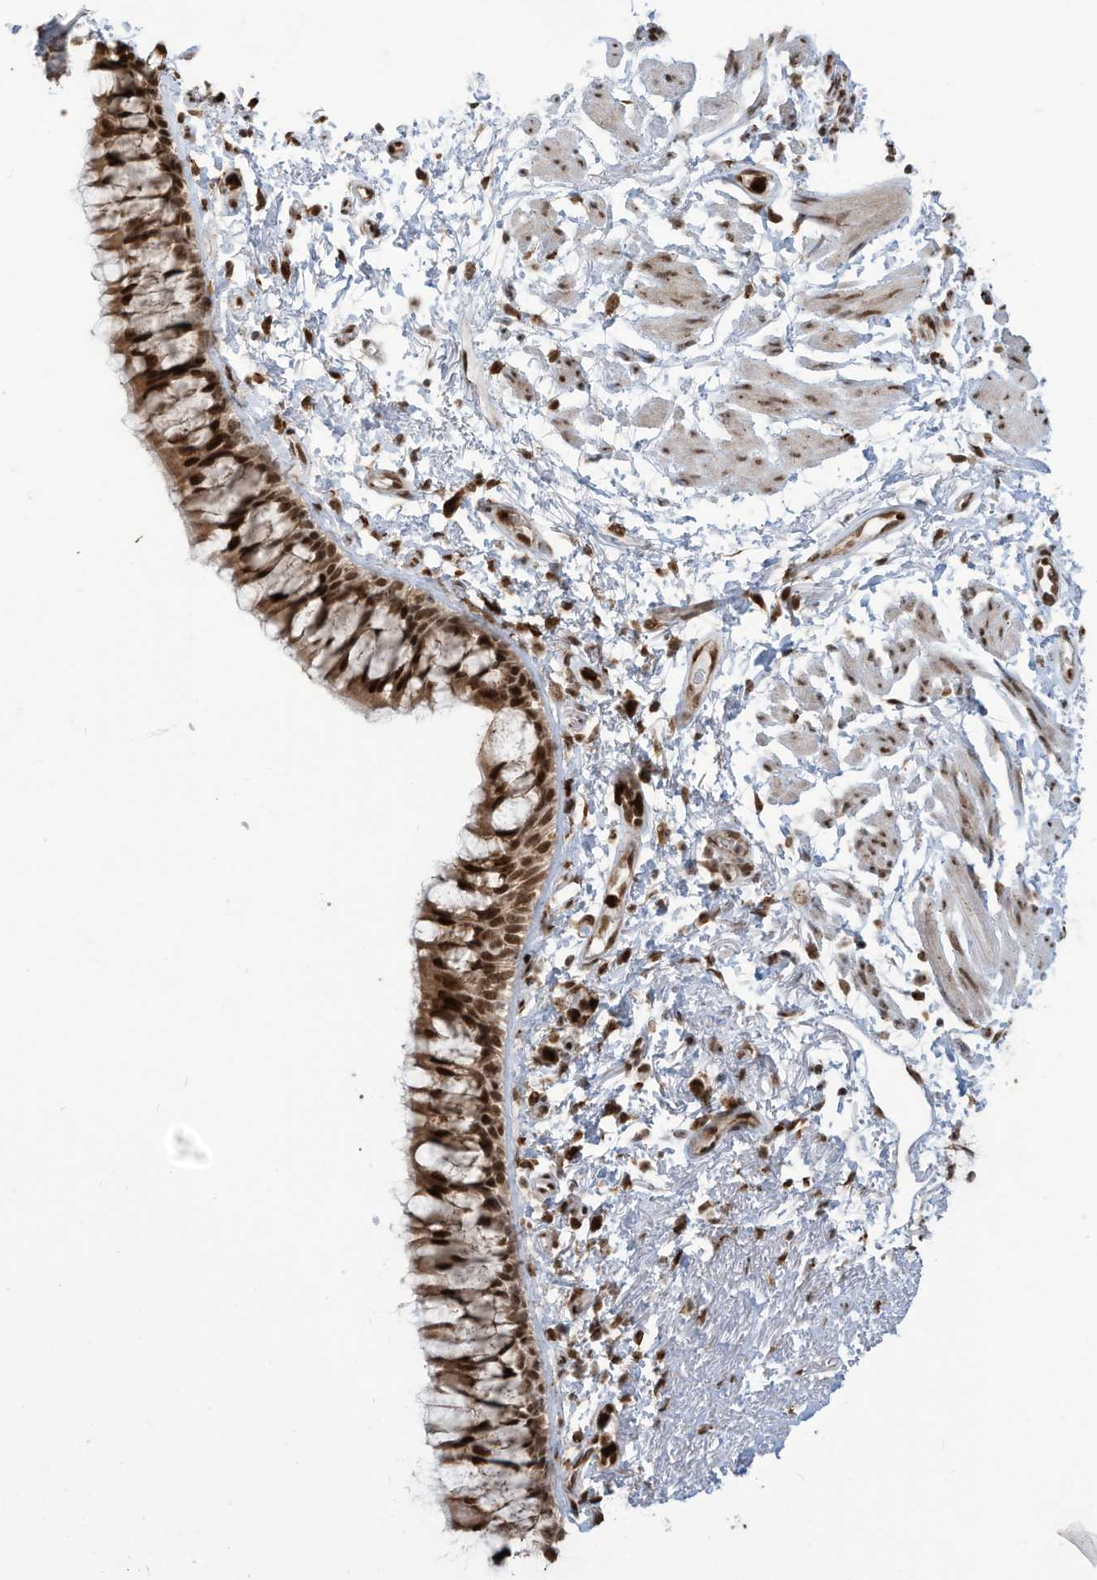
{"staining": {"intensity": "strong", "quantity": ">75%", "location": "cytoplasmic/membranous,nuclear"}, "tissue": "bronchus", "cell_type": "Respiratory epithelial cells", "image_type": "normal", "snomed": [{"axis": "morphology", "description": "Normal tissue, NOS"}, {"axis": "topography", "description": "Cartilage tissue"}, {"axis": "topography", "description": "Bronchus"}], "caption": "The immunohistochemical stain labels strong cytoplasmic/membranous,nuclear positivity in respiratory epithelial cells of unremarkable bronchus. (Stains: DAB (3,3'-diaminobenzidine) in brown, nuclei in blue, Microscopy: brightfield microscopy at high magnification).", "gene": "LBH", "patient": {"sex": "female", "age": 73}}